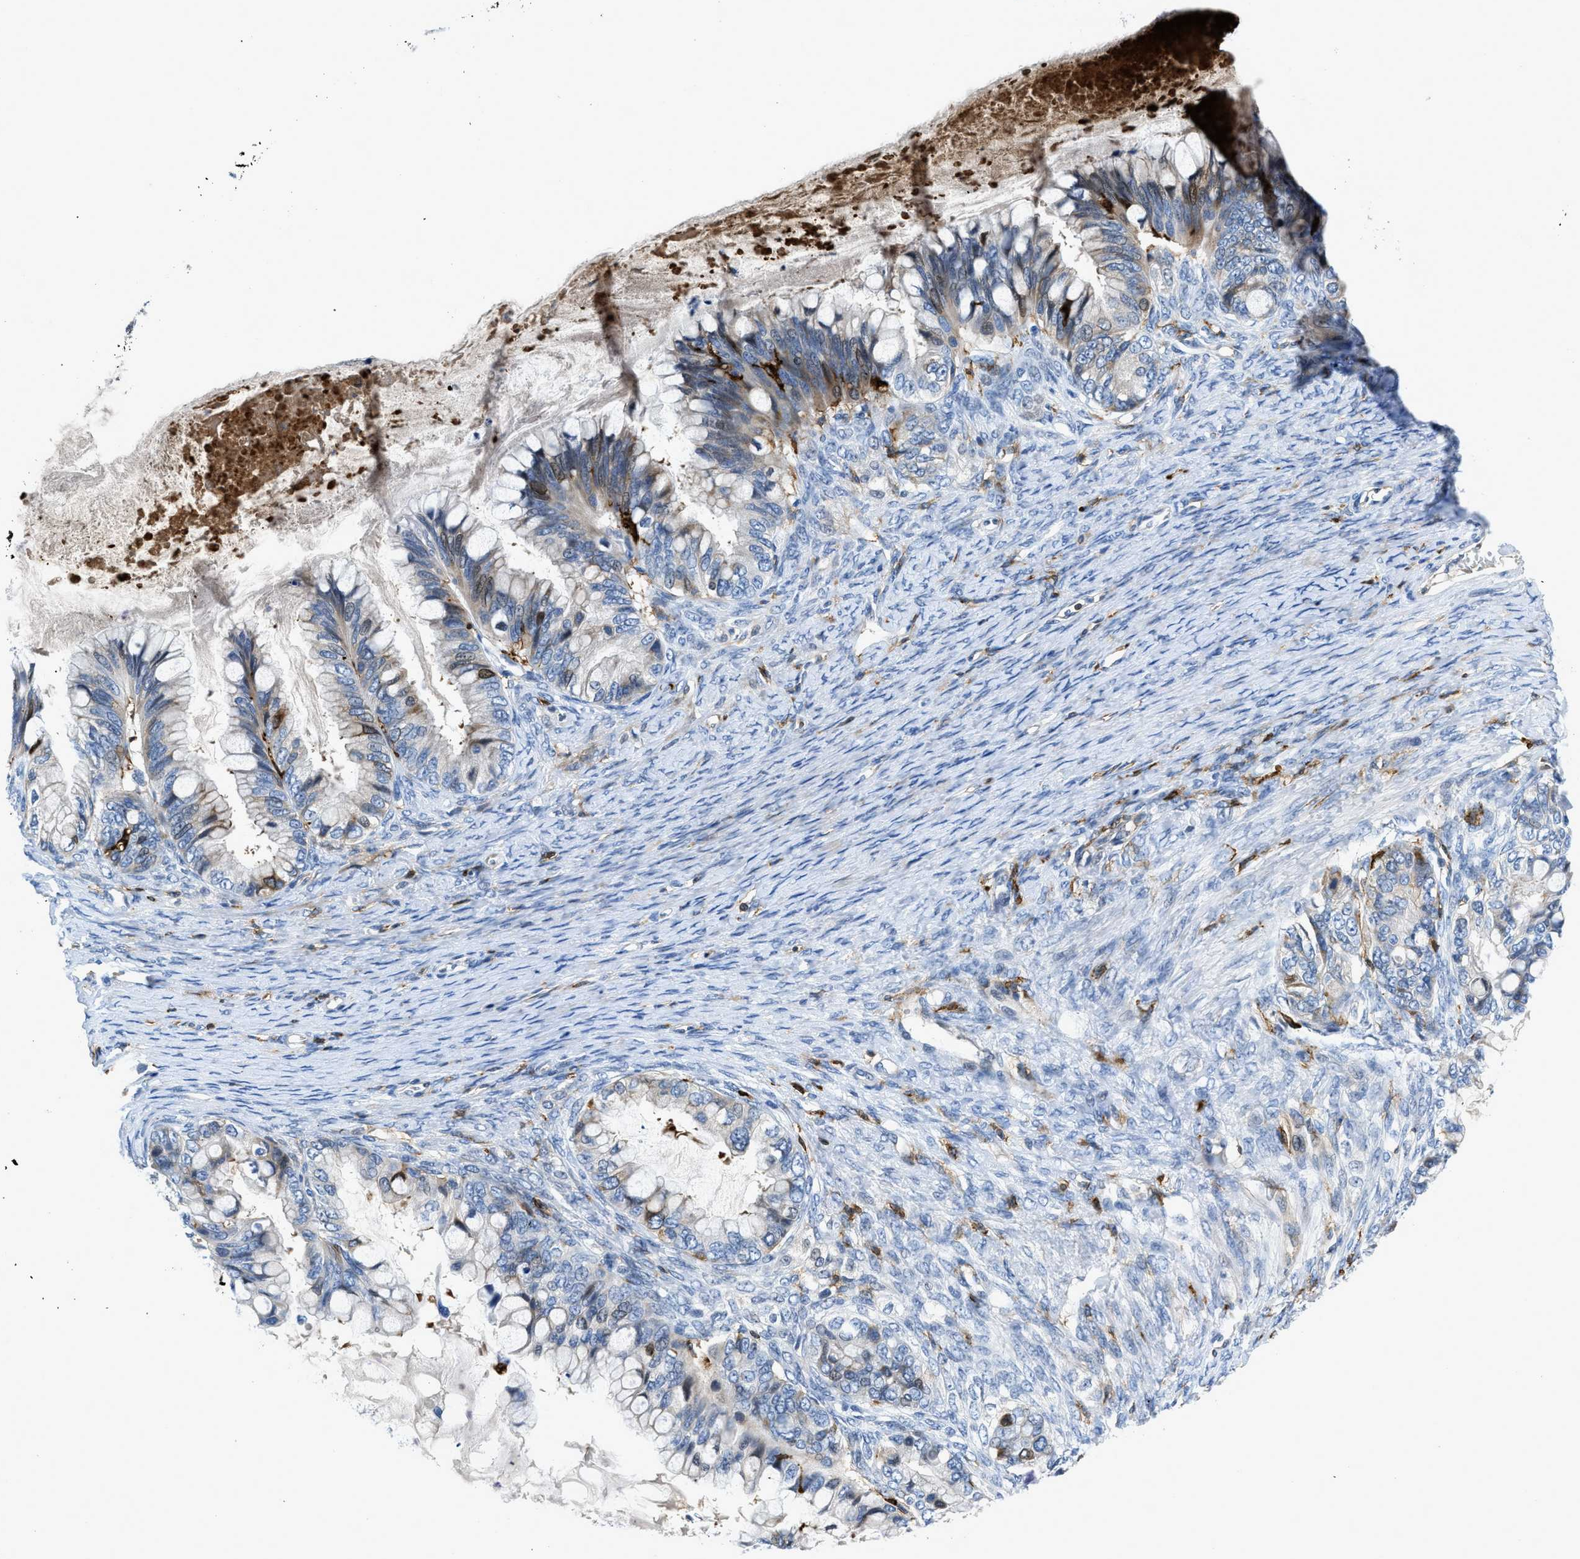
{"staining": {"intensity": "moderate", "quantity": "<25%", "location": "cytoplasmic/membranous,nuclear"}, "tissue": "ovarian cancer", "cell_type": "Tumor cells", "image_type": "cancer", "snomed": [{"axis": "morphology", "description": "Cystadenocarcinoma, mucinous, NOS"}, {"axis": "topography", "description": "Ovary"}], "caption": "A low amount of moderate cytoplasmic/membranous and nuclear positivity is present in approximately <25% of tumor cells in ovarian cancer tissue.", "gene": "CD226", "patient": {"sex": "female", "age": 80}}